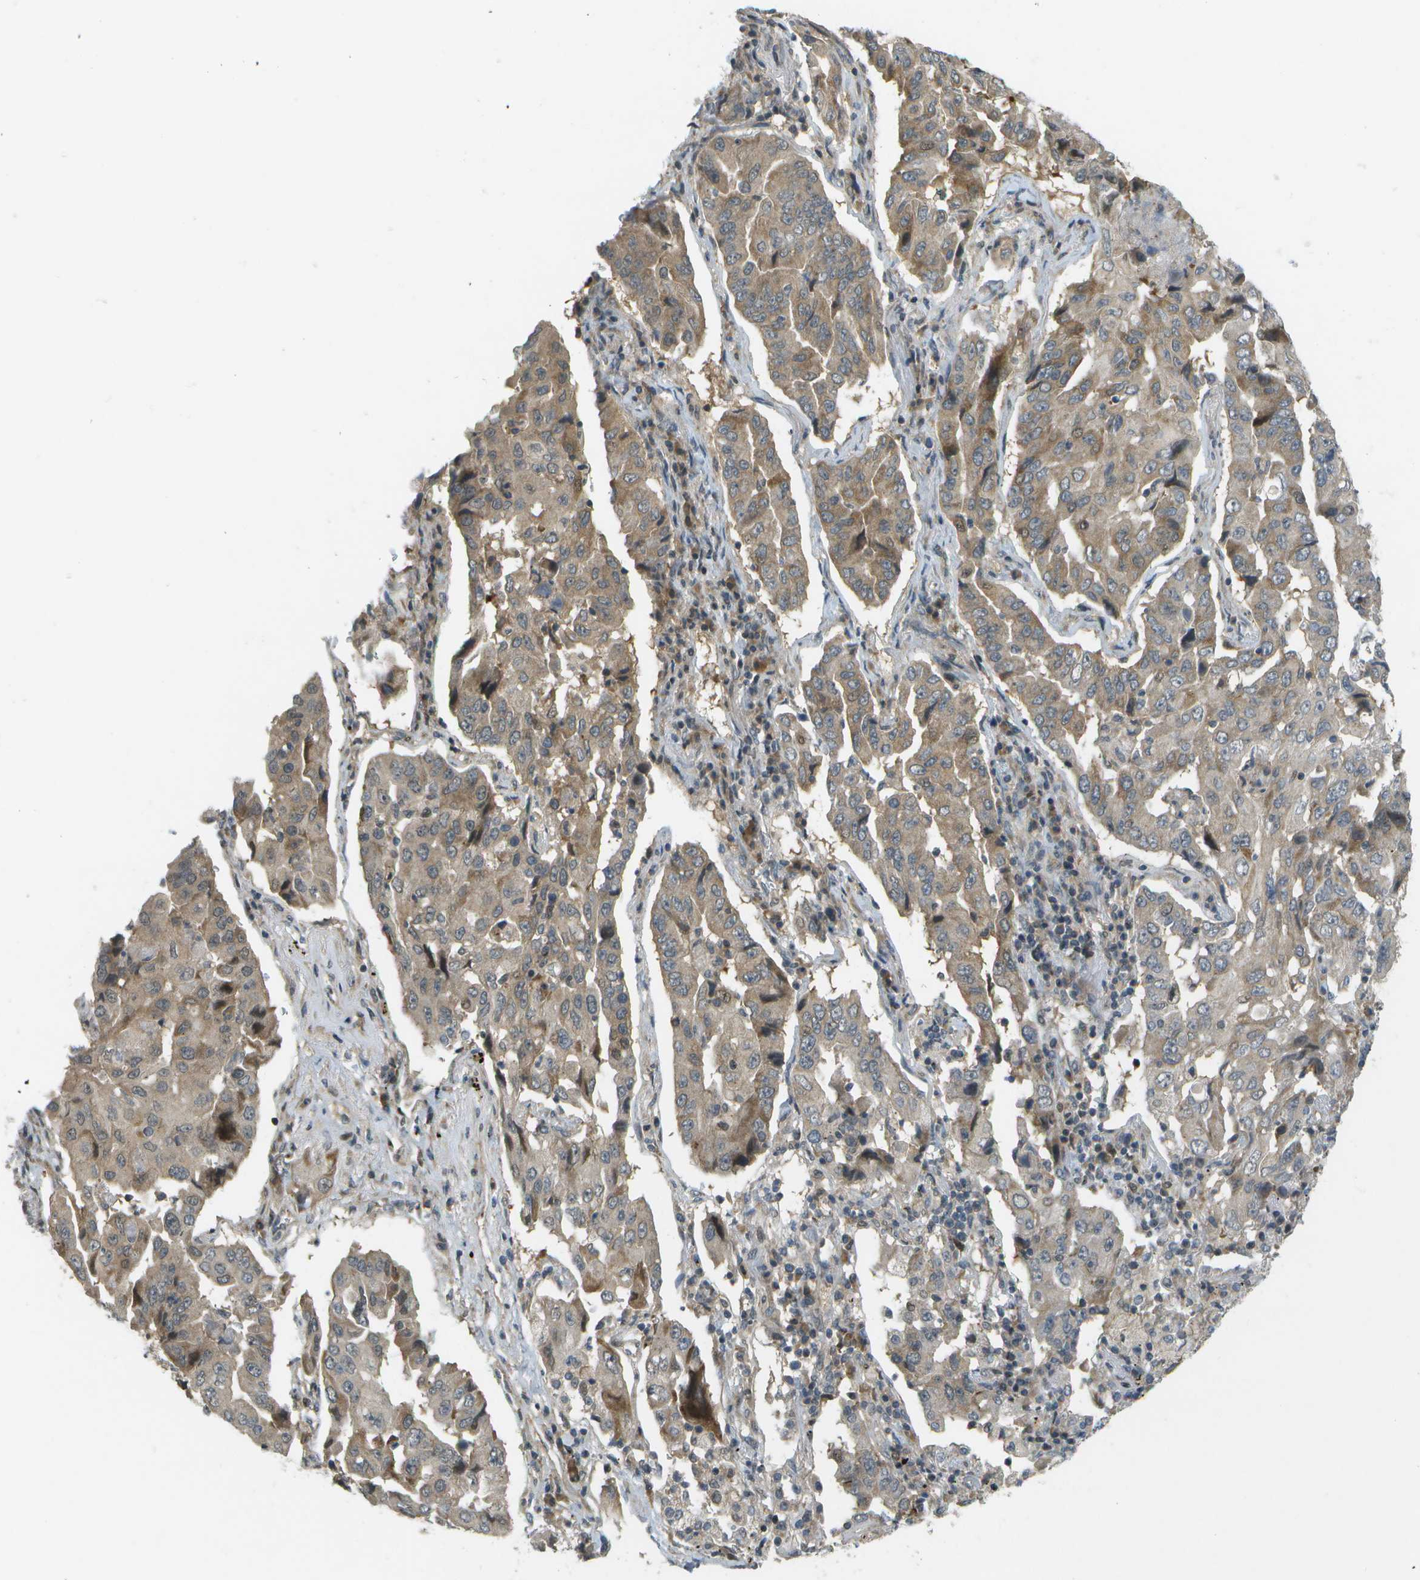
{"staining": {"intensity": "moderate", "quantity": "25%-75%", "location": "cytoplasmic/membranous"}, "tissue": "lung cancer", "cell_type": "Tumor cells", "image_type": "cancer", "snomed": [{"axis": "morphology", "description": "Adenocarcinoma, NOS"}, {"axis": "topography", "description": "Lung"}], "caption": "Protein staining by immunohistochemistry reveals moderate cytoplasmic/membranous expression in approximately 25%-75% of tumor cells in lung cancer. (brown staining indicates protein expression, while blue staining denotes nuclei).", "gene": "WNK2", "patient": {"sex": "female", "age": 65}}